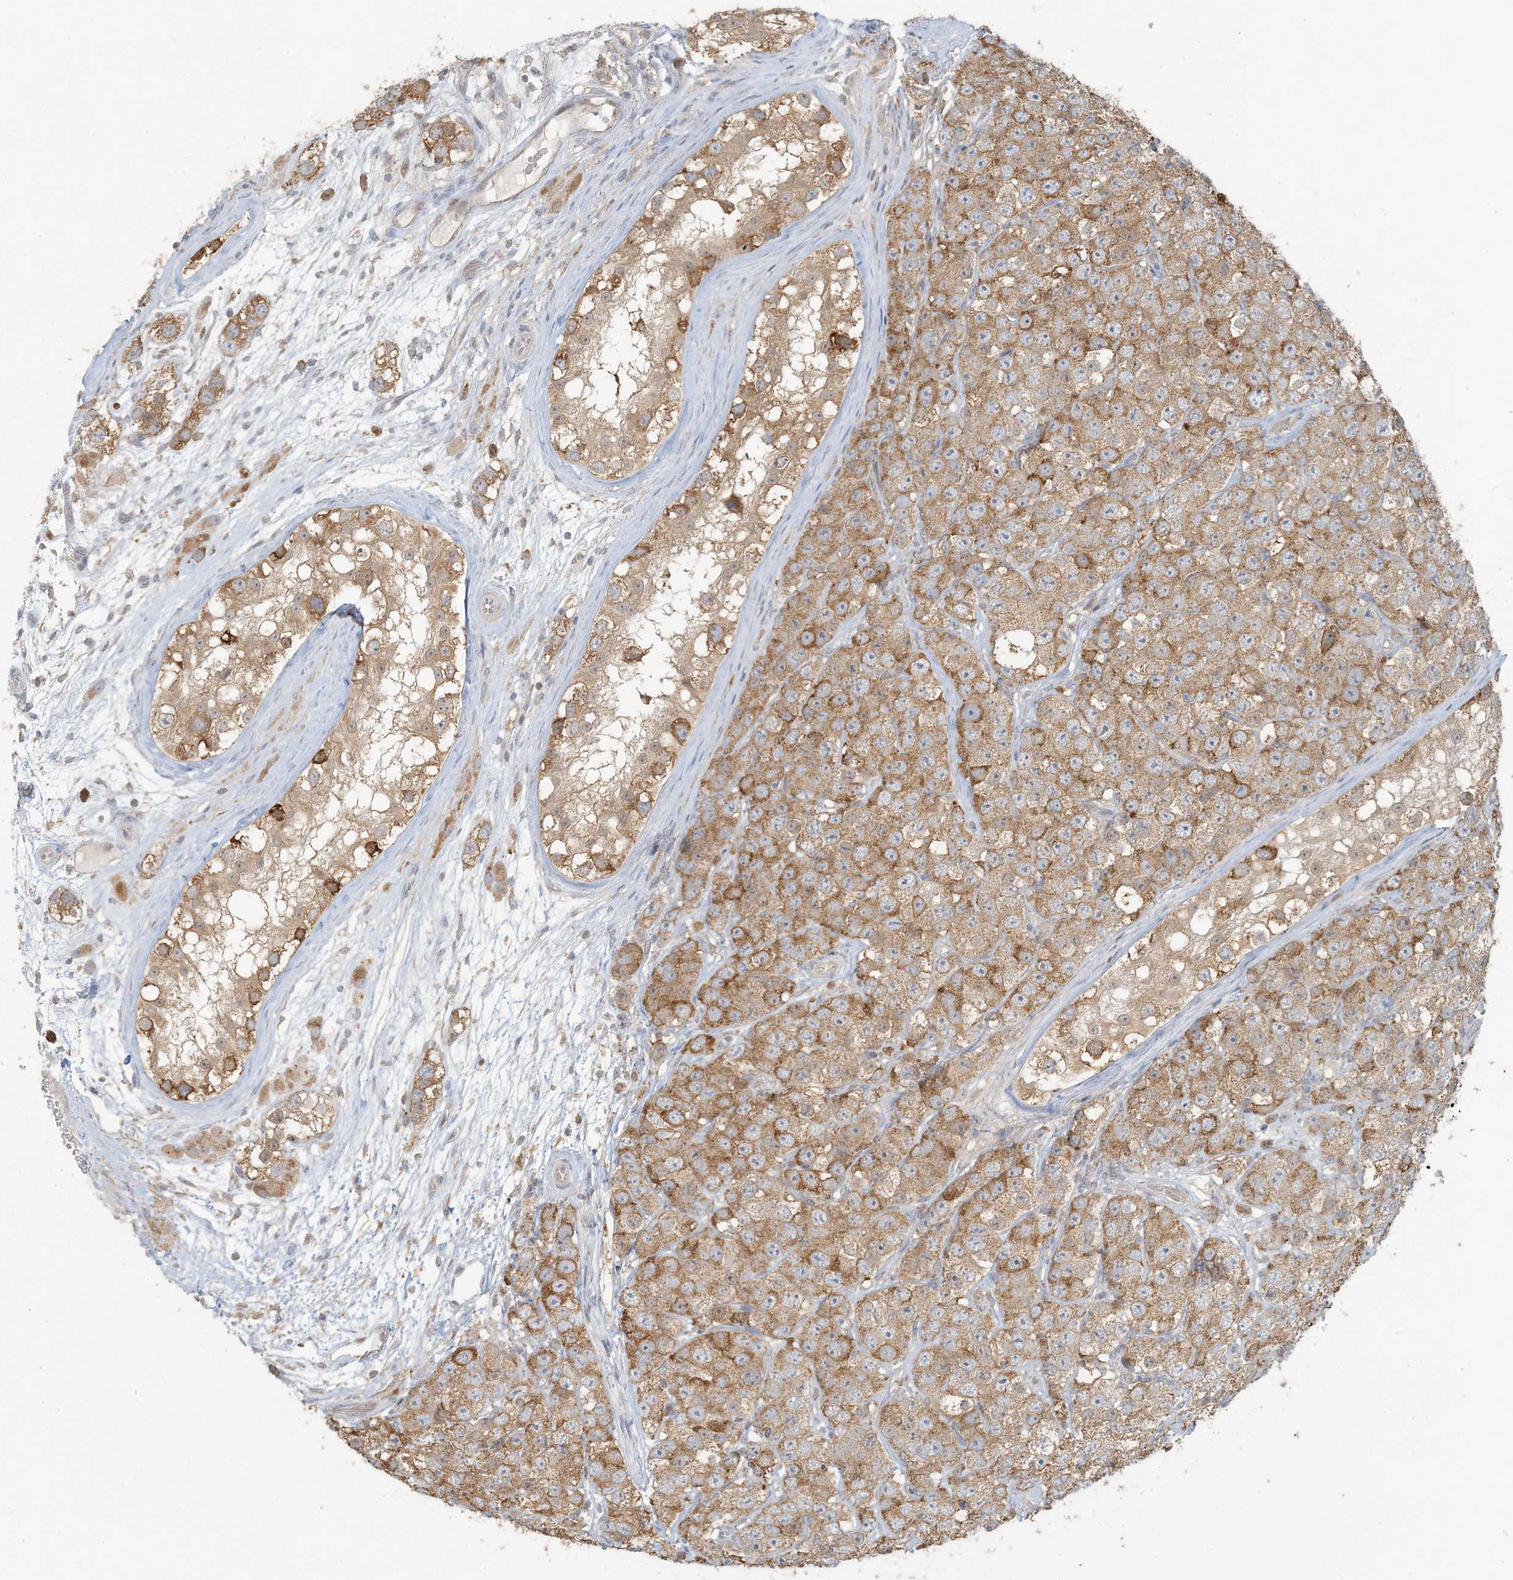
{"staining": {"intensity": "moderate", "quantity": ">75%", "location": "cytoplasmic/membranous"}, "tissue": "testis cancer", "cell_type": "Tumor cells", "image_type": "cancer", "snomed": [{"axis": "morphology", "description": "Seminoma, NOS"}, {"axis": "topography", "description": "Testis"}], "caption": "Immunohistochemical staining of testis seminoma shows moderate cytoplasmic/membranous protein staining in about >75% of tumor cells.", "gene": "HACL1", "patient": {"sex": "male", "age": 28}}